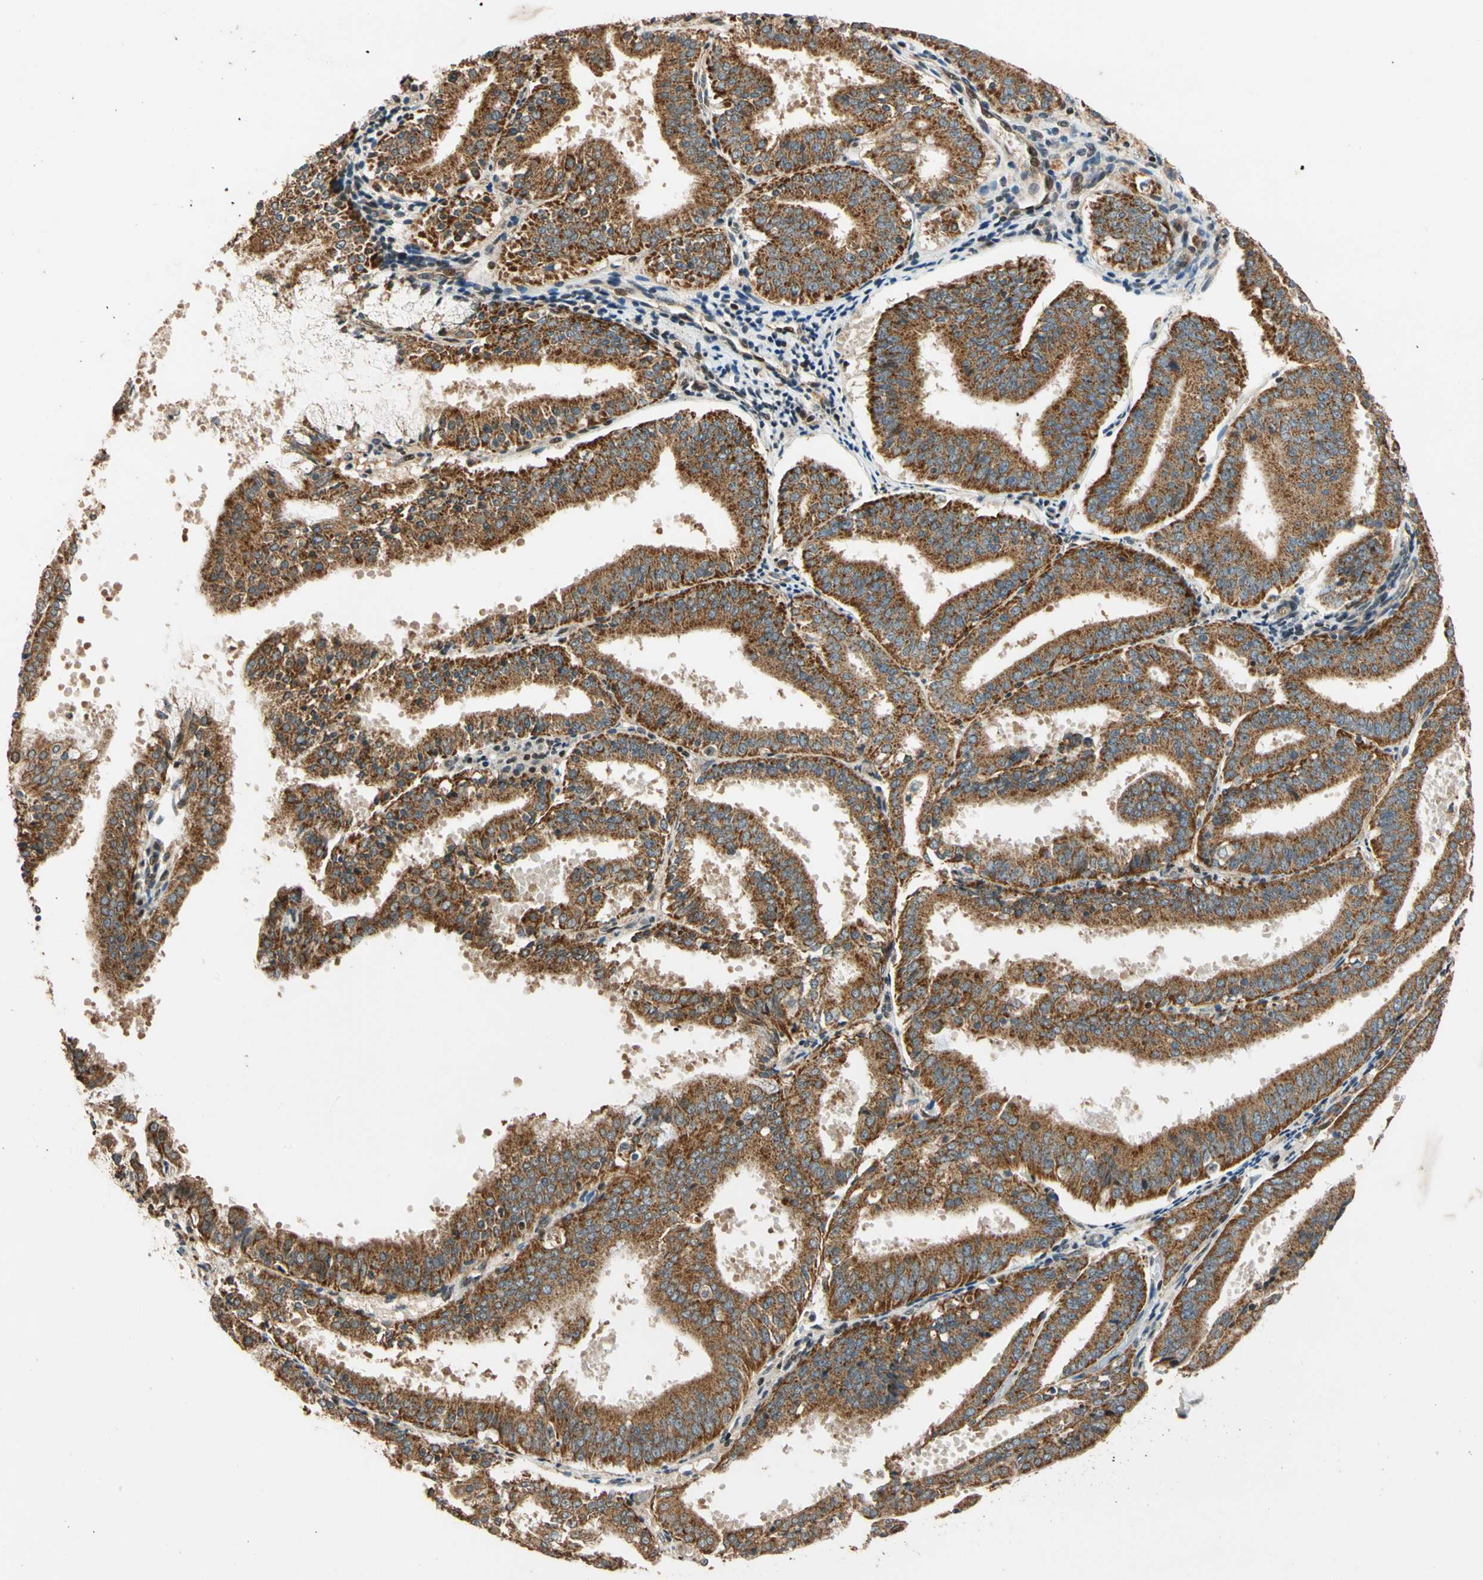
{"staining": {"intensity": "strong", "quantity": ">75%", "location": "cytoplasmic/membranous"}, "tissue": "endometrial cancer", "cell_type": "Tumor cells", "image_type": "cancer", "snomed": [{"axis": "morphology", "description": "Adenocarcinoma, NOS"}, {"axis": "topography", "description": "Endometrium"}], "caption": "DAB (3,3'-diaminobenzidine) immunohistochemical staining of endometrial cancer (adenocarcinoma) exhibits strong cytoplasmic/membranous protein expression in about >75% of tumor cells. (IHC, brightfield microscopy, high magnification).", "gene": "HECW1", "patient": {"sex": "female", "age": 63}}